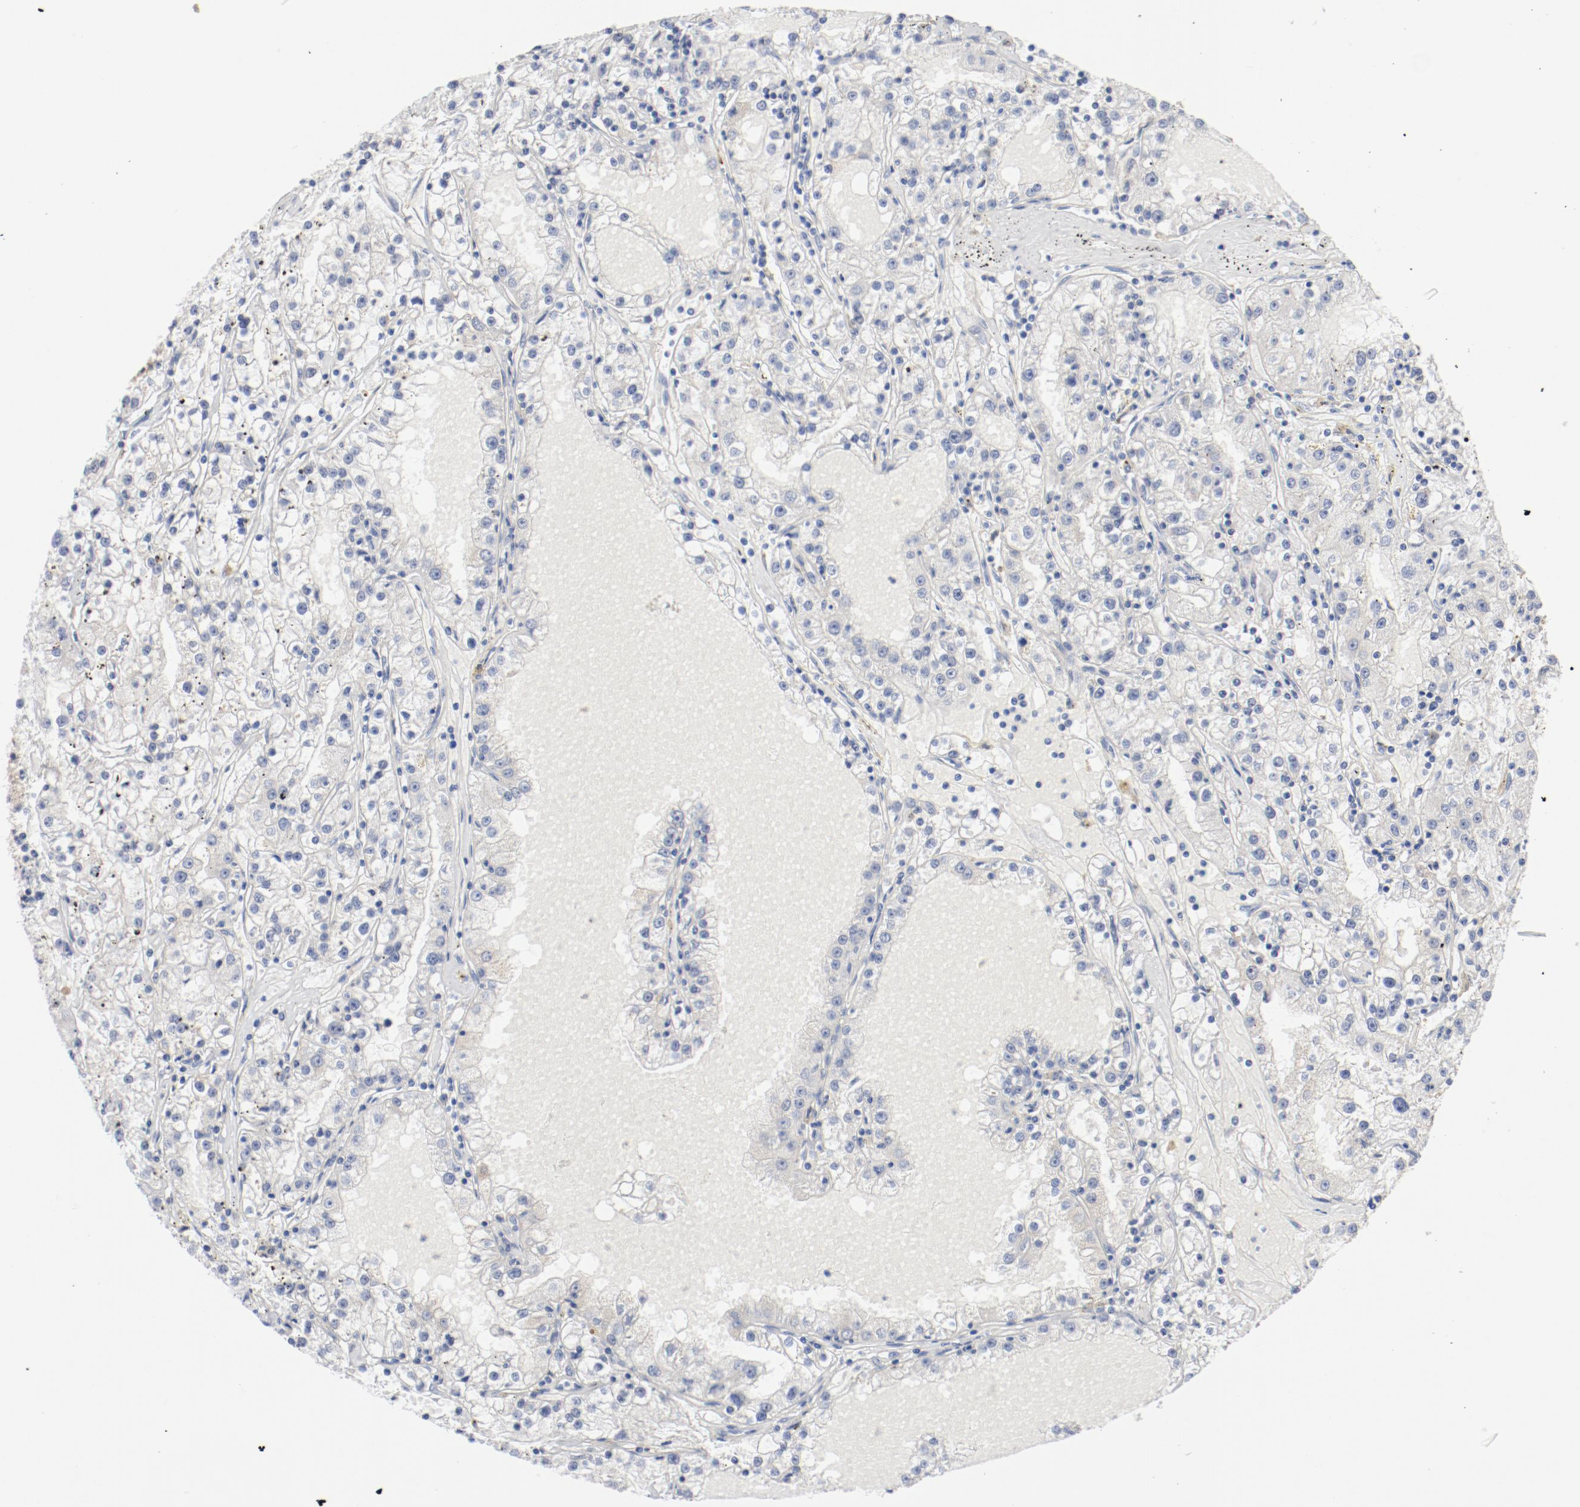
{"staining": {"intensity": "weak", "quantity": "<25%", "location": "cytoplasmic/membranous"}, "tissue": "renal cancer", "cell_type": "Tumor cells", "image_type": "cancer", "snomed": [{"axis": "morphology", "description": "Adenocarcinoma, NOS"}, {"axis": "topography", "description": "Kidney"}], "caption": "This is an immunohistochemistry (IHC) photomicrograph of renal adenocarcinoma. There is no expression in tumor cells.", "gene": "BAD", "patient": {"sex": "male", "age": 56}}